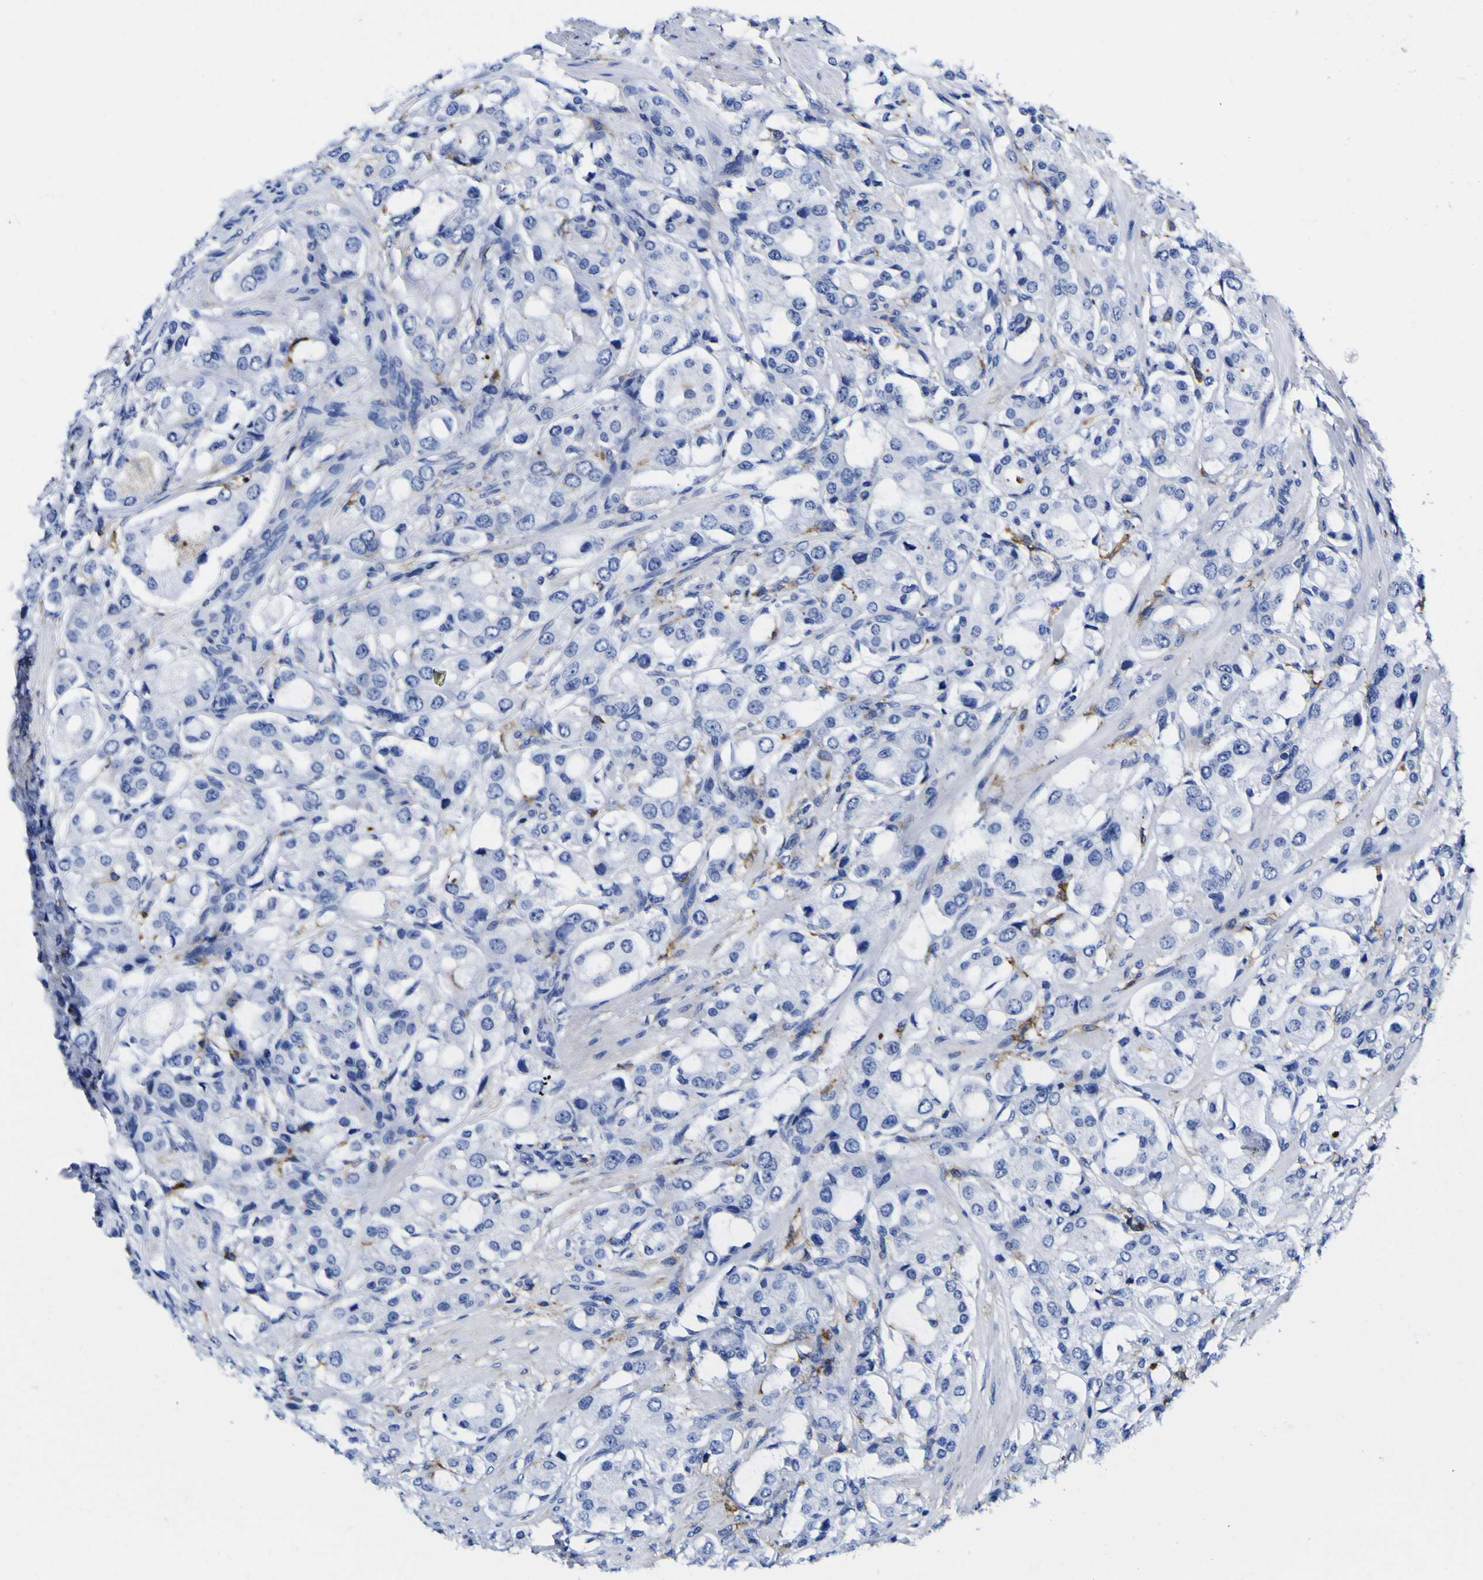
{"staining": {"intensity": "negative", "quantity": "none", "location": "none"}, "tissue": "prostate cancer", "cell_type": "Tumor cells", "image_type": "cancer", "snomed": [{"axis": "morphology", "description": "Adenocarcinoma, High grade"}, {"axis": "topography", "description": "Prostate"}], "caption": "This photomicrograph is of high-grade adenocarcinoma (prostate) stained with IHC to label a protein in brown with the nuclei are counter-stained blue. There is no positivity in tumor cells.", "gene": "HLA-DQA1", "patient": {"sex": "male", "age": 65}}